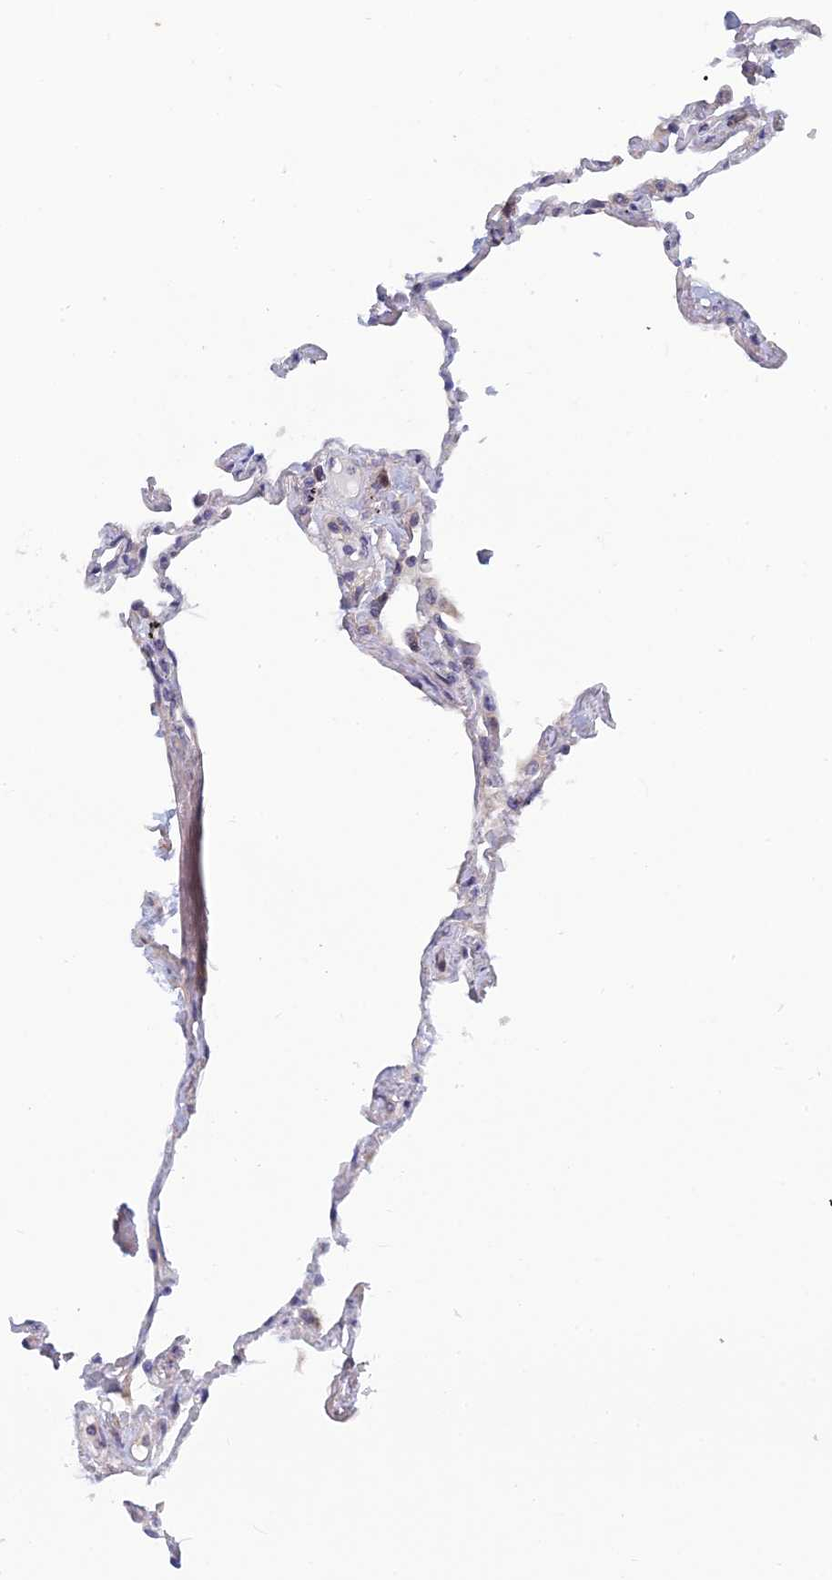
{"staining": {"intensity": "negative", "quantity": "none", "location": "none"}, "tissue": "lung", "cell_type": "Alveolar cells", "image_type": "normal", "snomed": [{"axis": "morphology", "description": "Normal tissue, NOS"}, {"axis": "topography", "description": "Lung"}], "caption": "IHC image of unremarkable human lung stained for a protein (brown), which exhibits no positivity in alveolar cells. Brightfield microscopy of immunohistochemistry stained with DAB (3,3'-diaminobenzidine) (brown) and hematoxylin (blue), captured at high magnification.", "gene": "SRA1", "patient": {"sex": "female", "age": 67}}